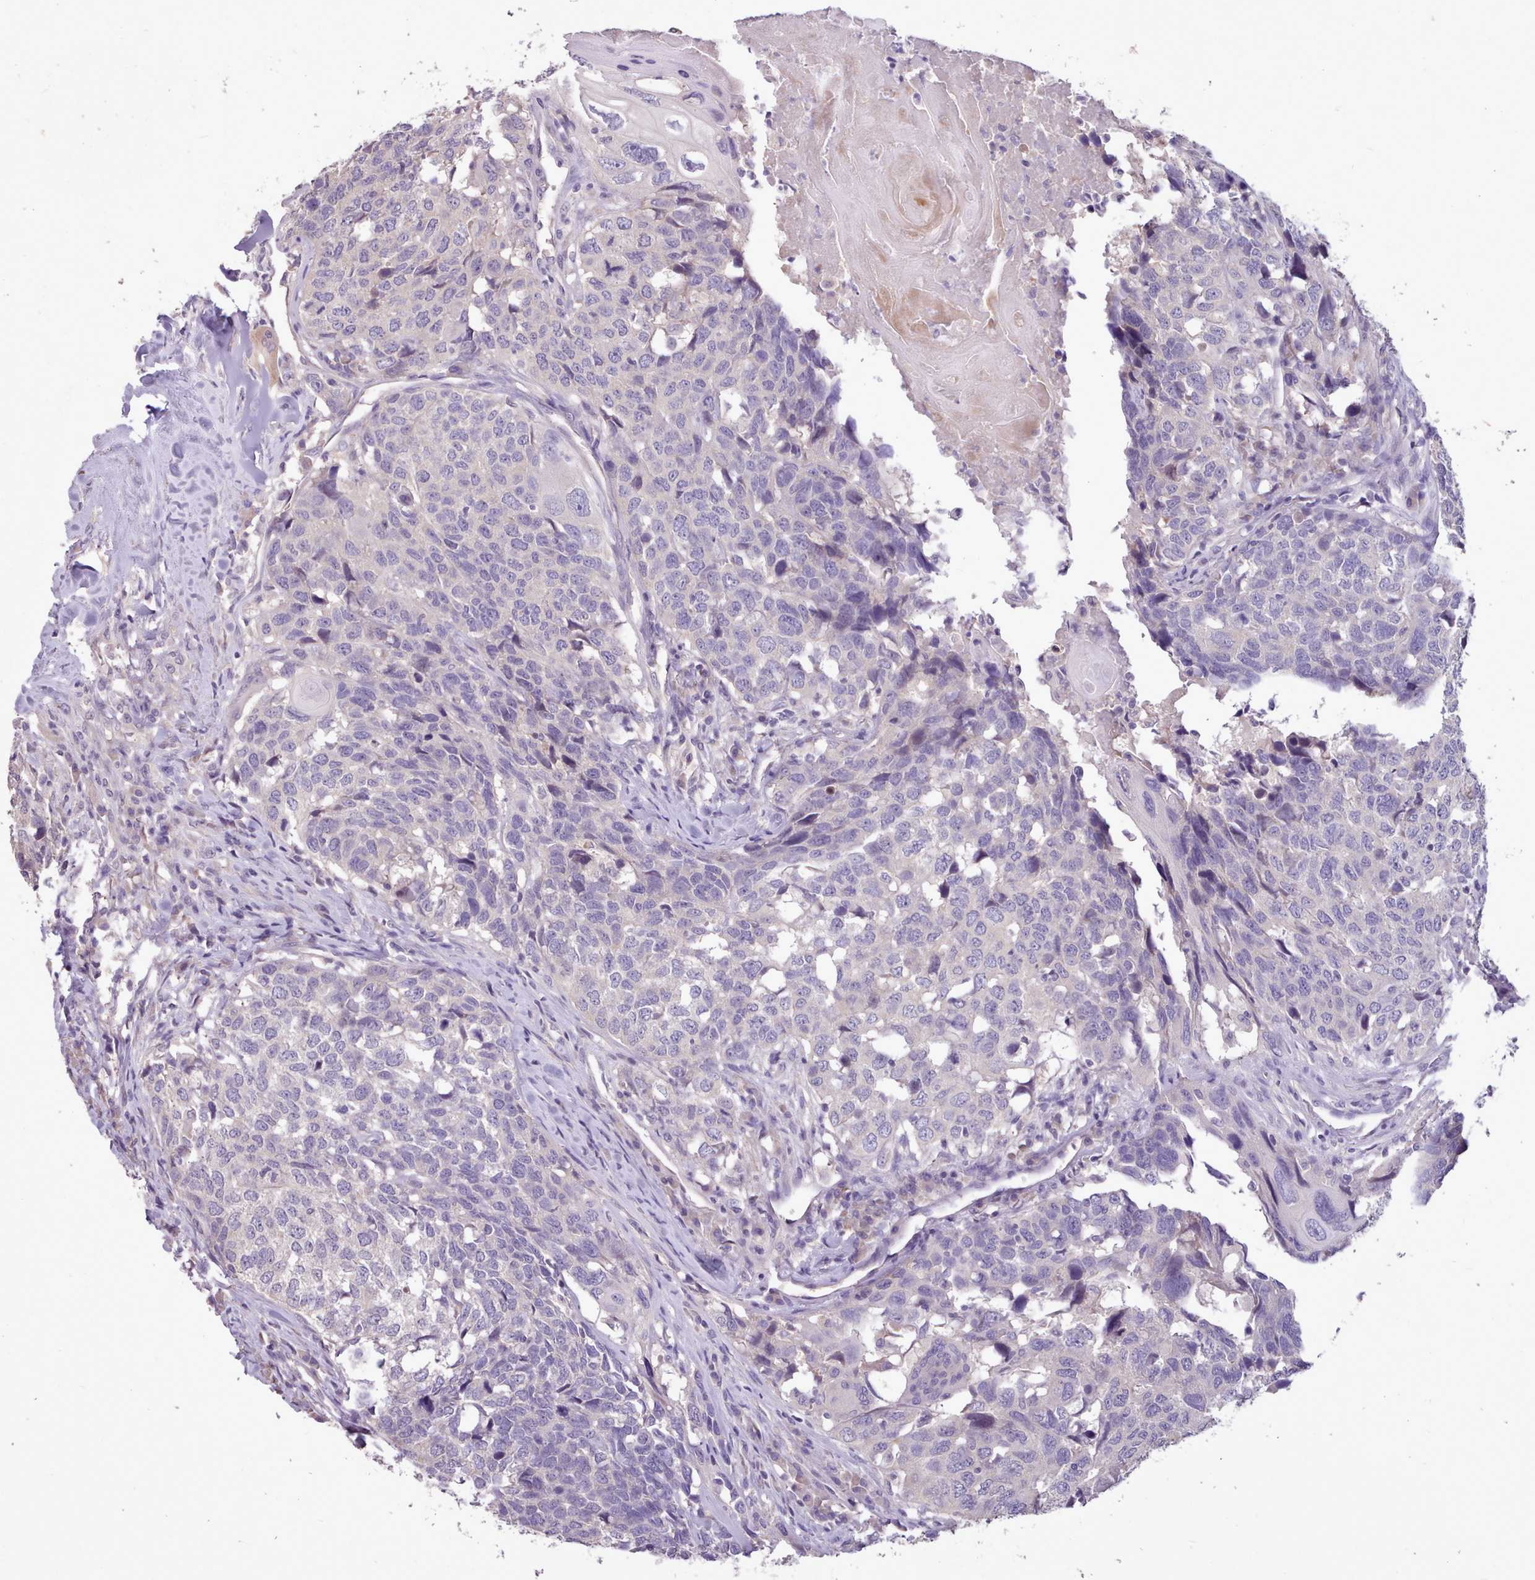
{"staining": {"intensity": "negative", "quantity": "none", "location": "none"}, "tissue": "head and neck cancer", "cell_type": "Tumor cells", "image_type": "cancer", "snomed": [{"axis": "morphology", "description": "Squamous cell carcinoma, NOS"}, {"axis": "topography", "description": "Head-Neck"}], "caption": "This photomicrograph is of head and neck cancer stained with IHC to label a protein in brown with the nuclei are counter-stained blue. There is no staining in tumor cells.", "gene": "ZNF607", "patient": {"sex": "male", "age": 66}}